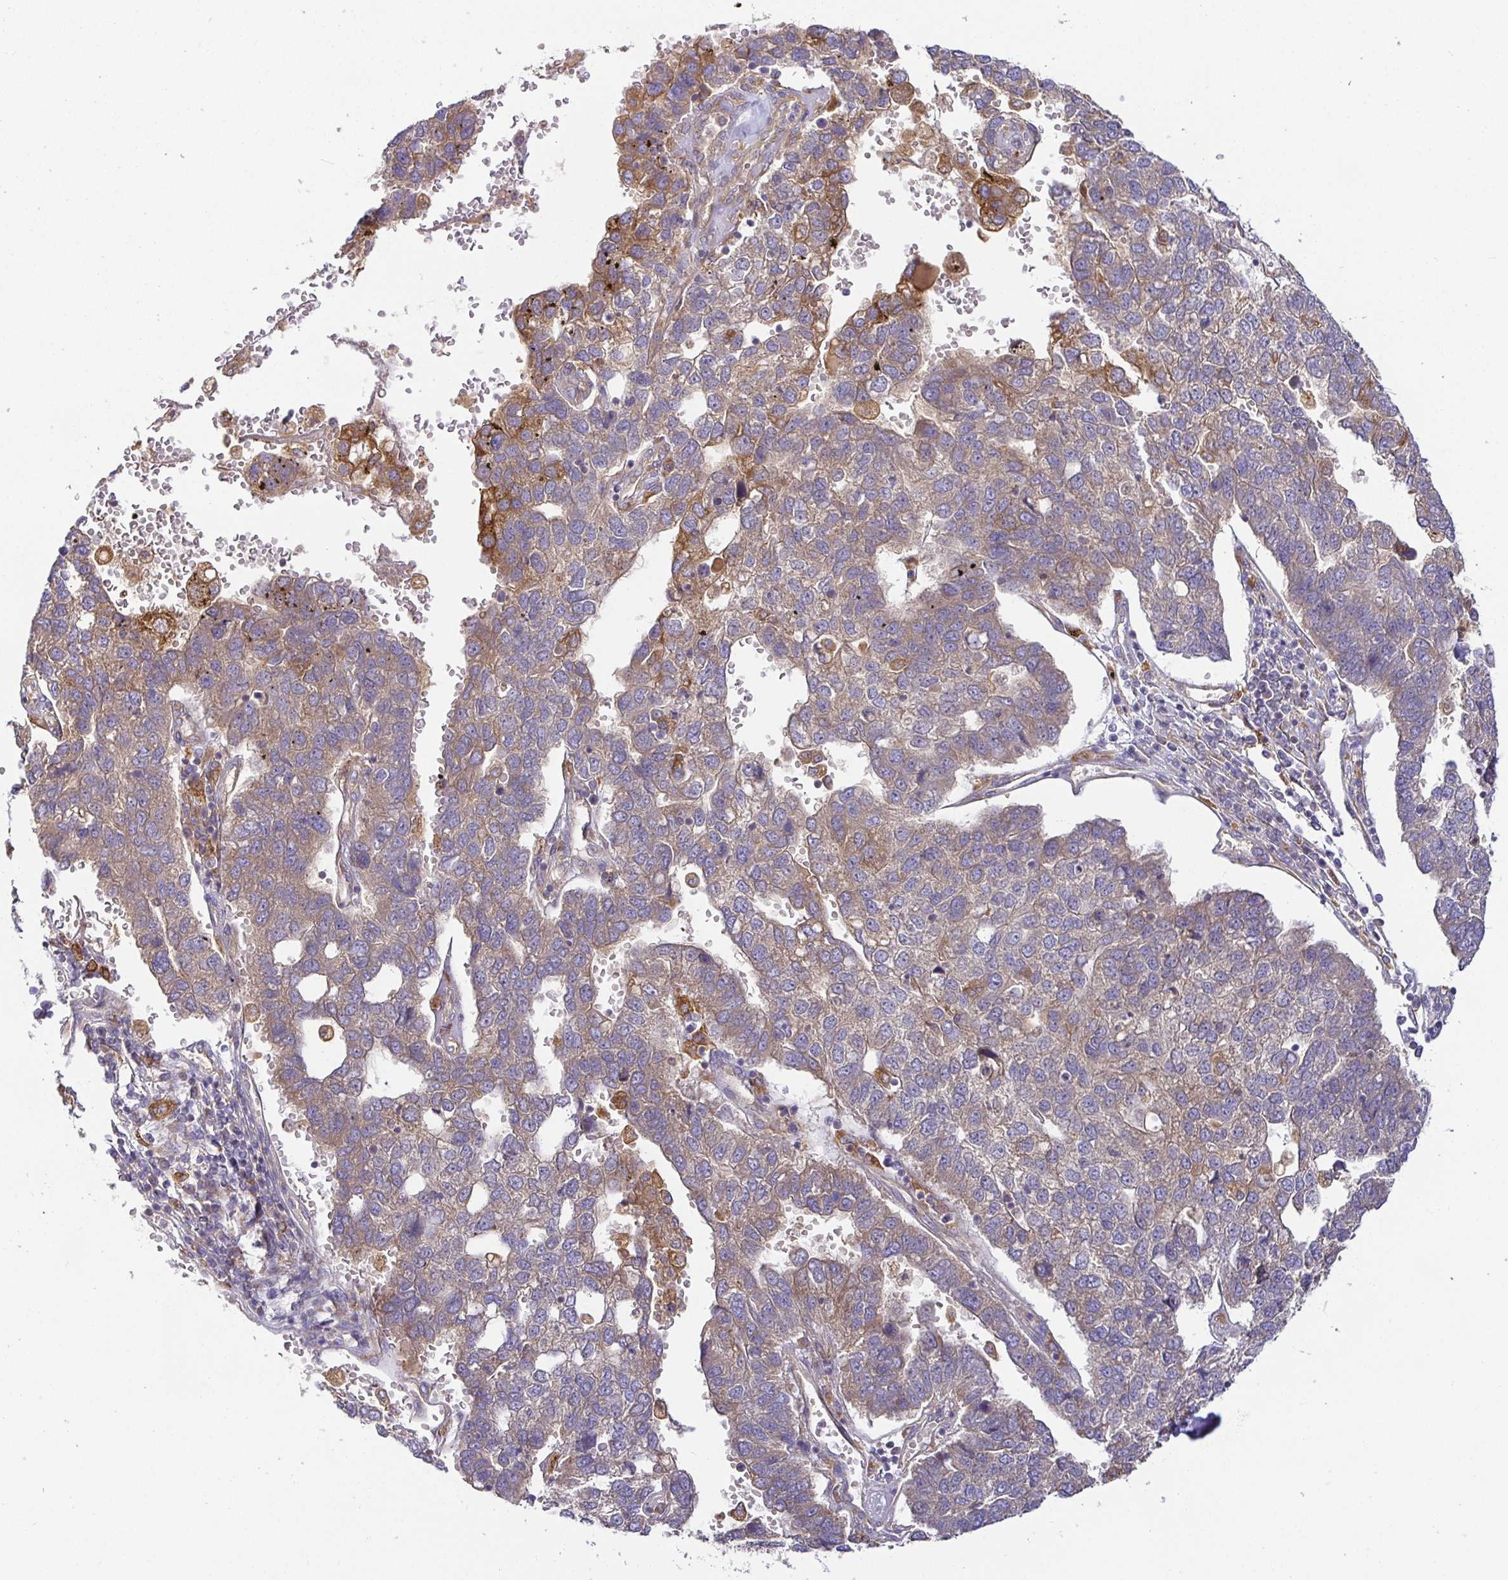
{"staining": {"intensity": "moderate", "quantity": "25%-75%", "location": "cytoplasmic/membranous"}, "tissue": "pancreatic cancer", "cell_type": "Tumor cells", "image_type": "cancer", "snomed": [{"axis": "morphology", "description": "Adenocarcinoma, NOS"}, {"axis": "topography", "description": "Pancreas"}], "caption": "Protein positivity by immunohistochemistry (IHC) exhibits moderate cytoplasmic/membranous staining in about 25%-75% of tumor cells in pancreatic cancer (adenocarcinoma).", "gene": "SNX8", "patient": {"sex": "female", "age": 61}}